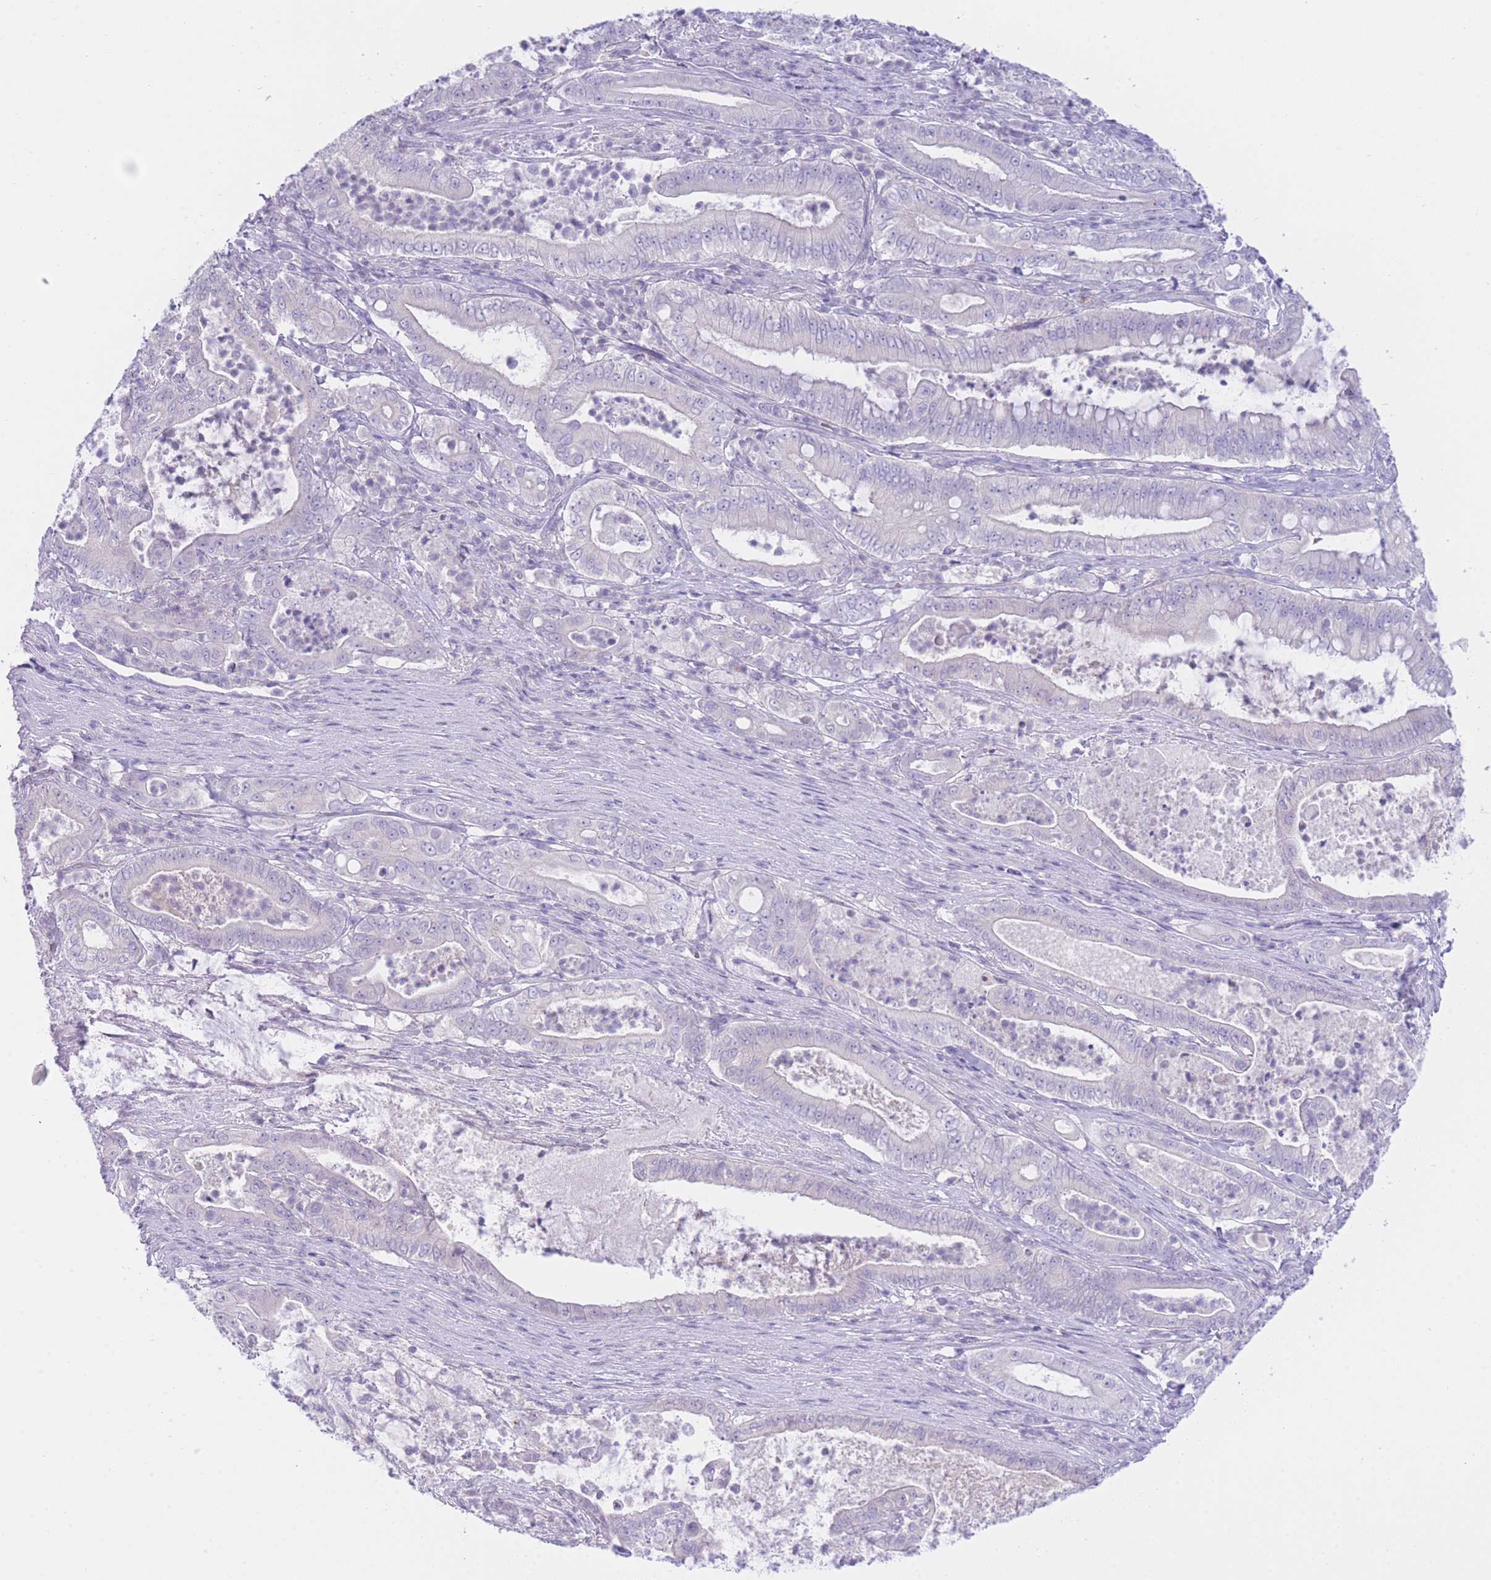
{"staining": {"intensity": "negative", "quantity": "none", "location": "none"}, "tissue": "pancreatic cancer", "cell_type": "Tumor cells", "image_type": "cancer", "snomed": [{"axis": "morphology", "description": "Adenocarcinoma, NOS"}, {"axis": "topography", "description": "Pancreas"}], "caption": "Human pancreatic cancer (adenocarcinoma) stained for a protein using immunohistochemistry shows no positivity in tumor cells.", "gene": "ZNF212", "patient": {"sex": "male", "age": 71}}